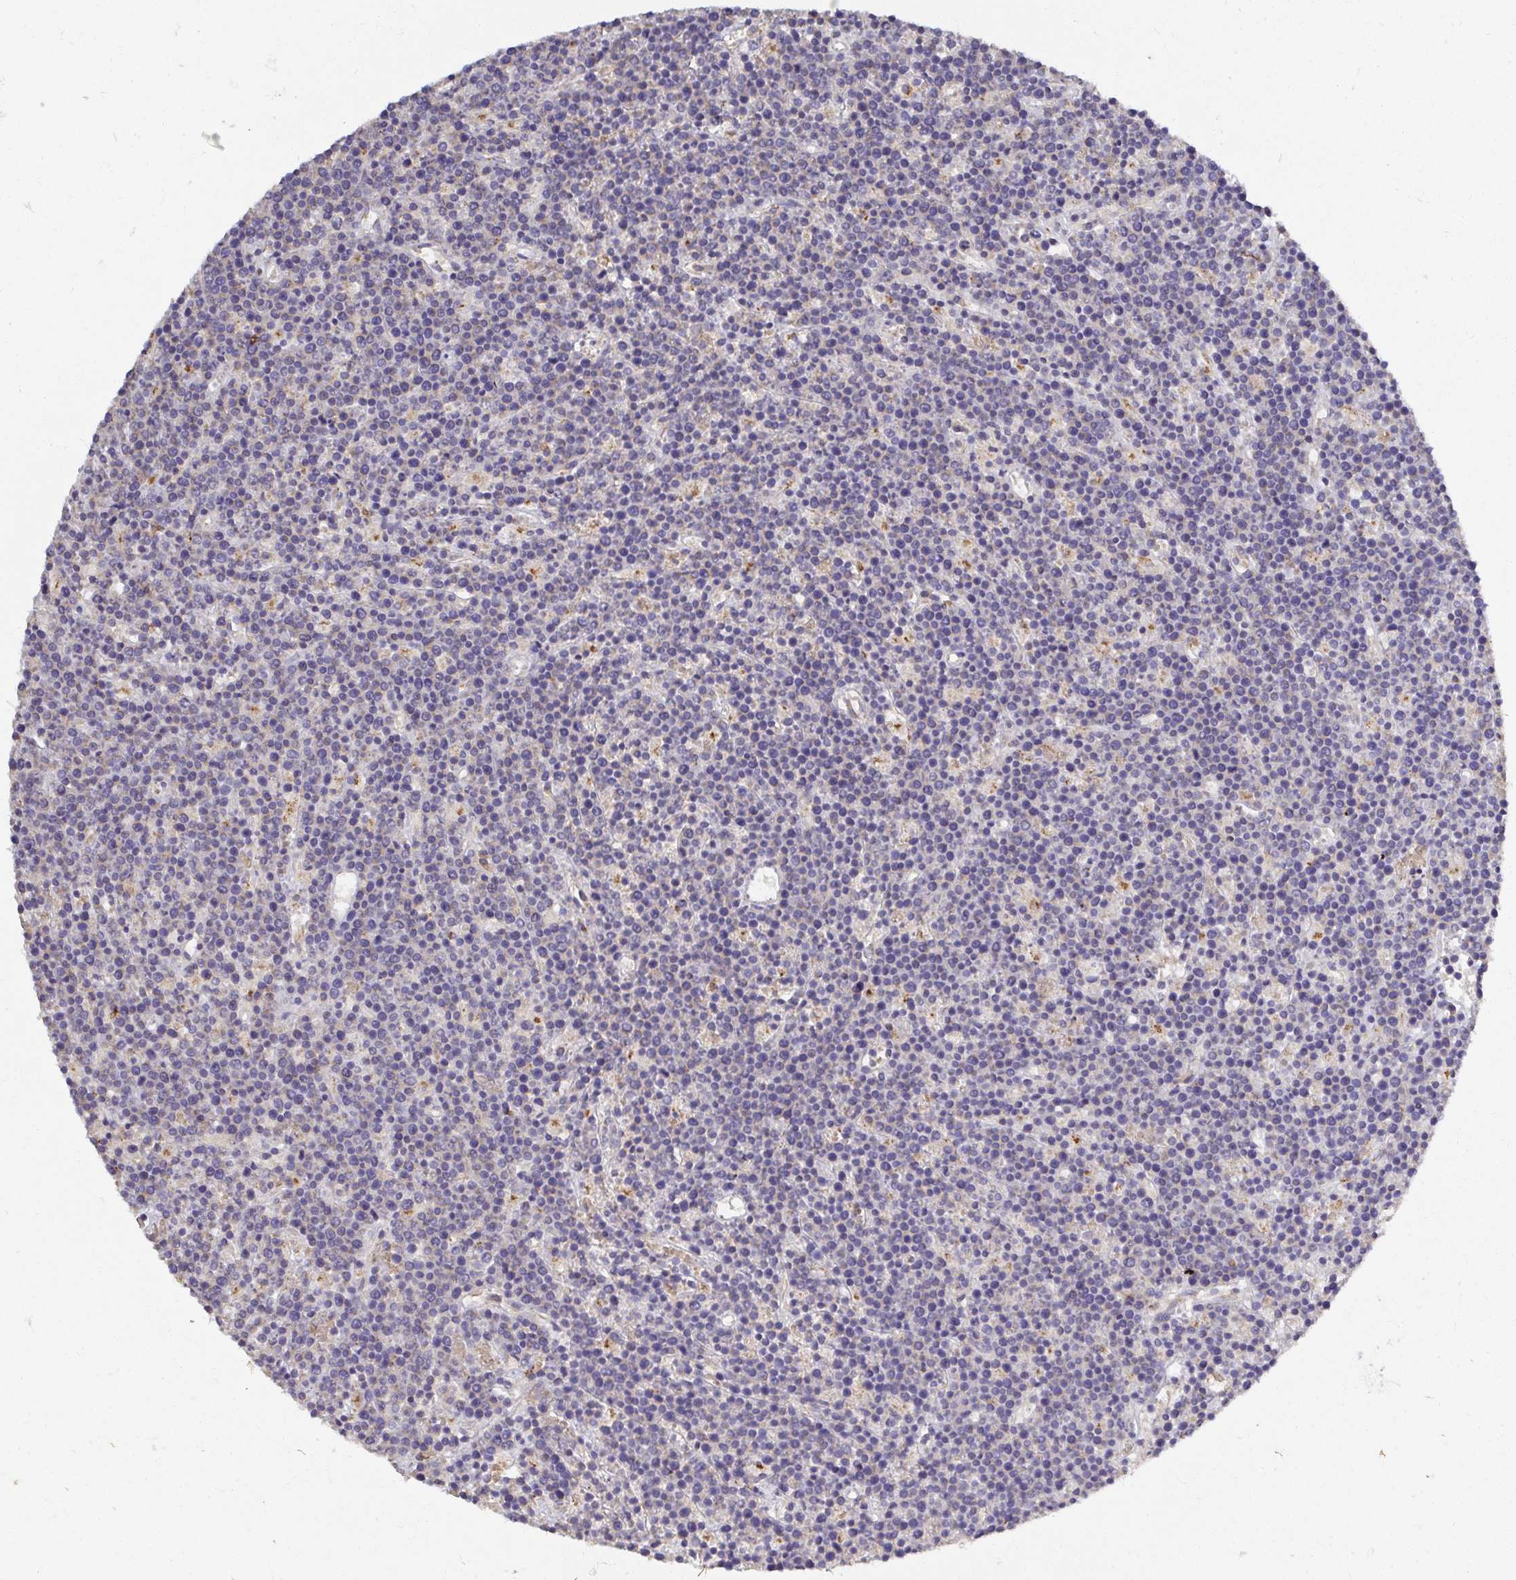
{"staining": {"intensity": "negative", "quantity": "none", "location": "none"}, "tissue": "lymphoma", "cell_type": "Tumor cells", "image_type": "cancer", "snomed": [{"axis": "morphology", "description": "Malignant lymphoma, non-Hodgkin's type, High grade"}, {"axis": "topography", "description": "Ovary"}], "caption": "Protein analysis of high-grade malignant lymphoma, non-Hodgkin's type exhibits no significant expression in tumor cells.", "gene": "TM9SF4", "patient": {"sex": "female", "age": 56}}